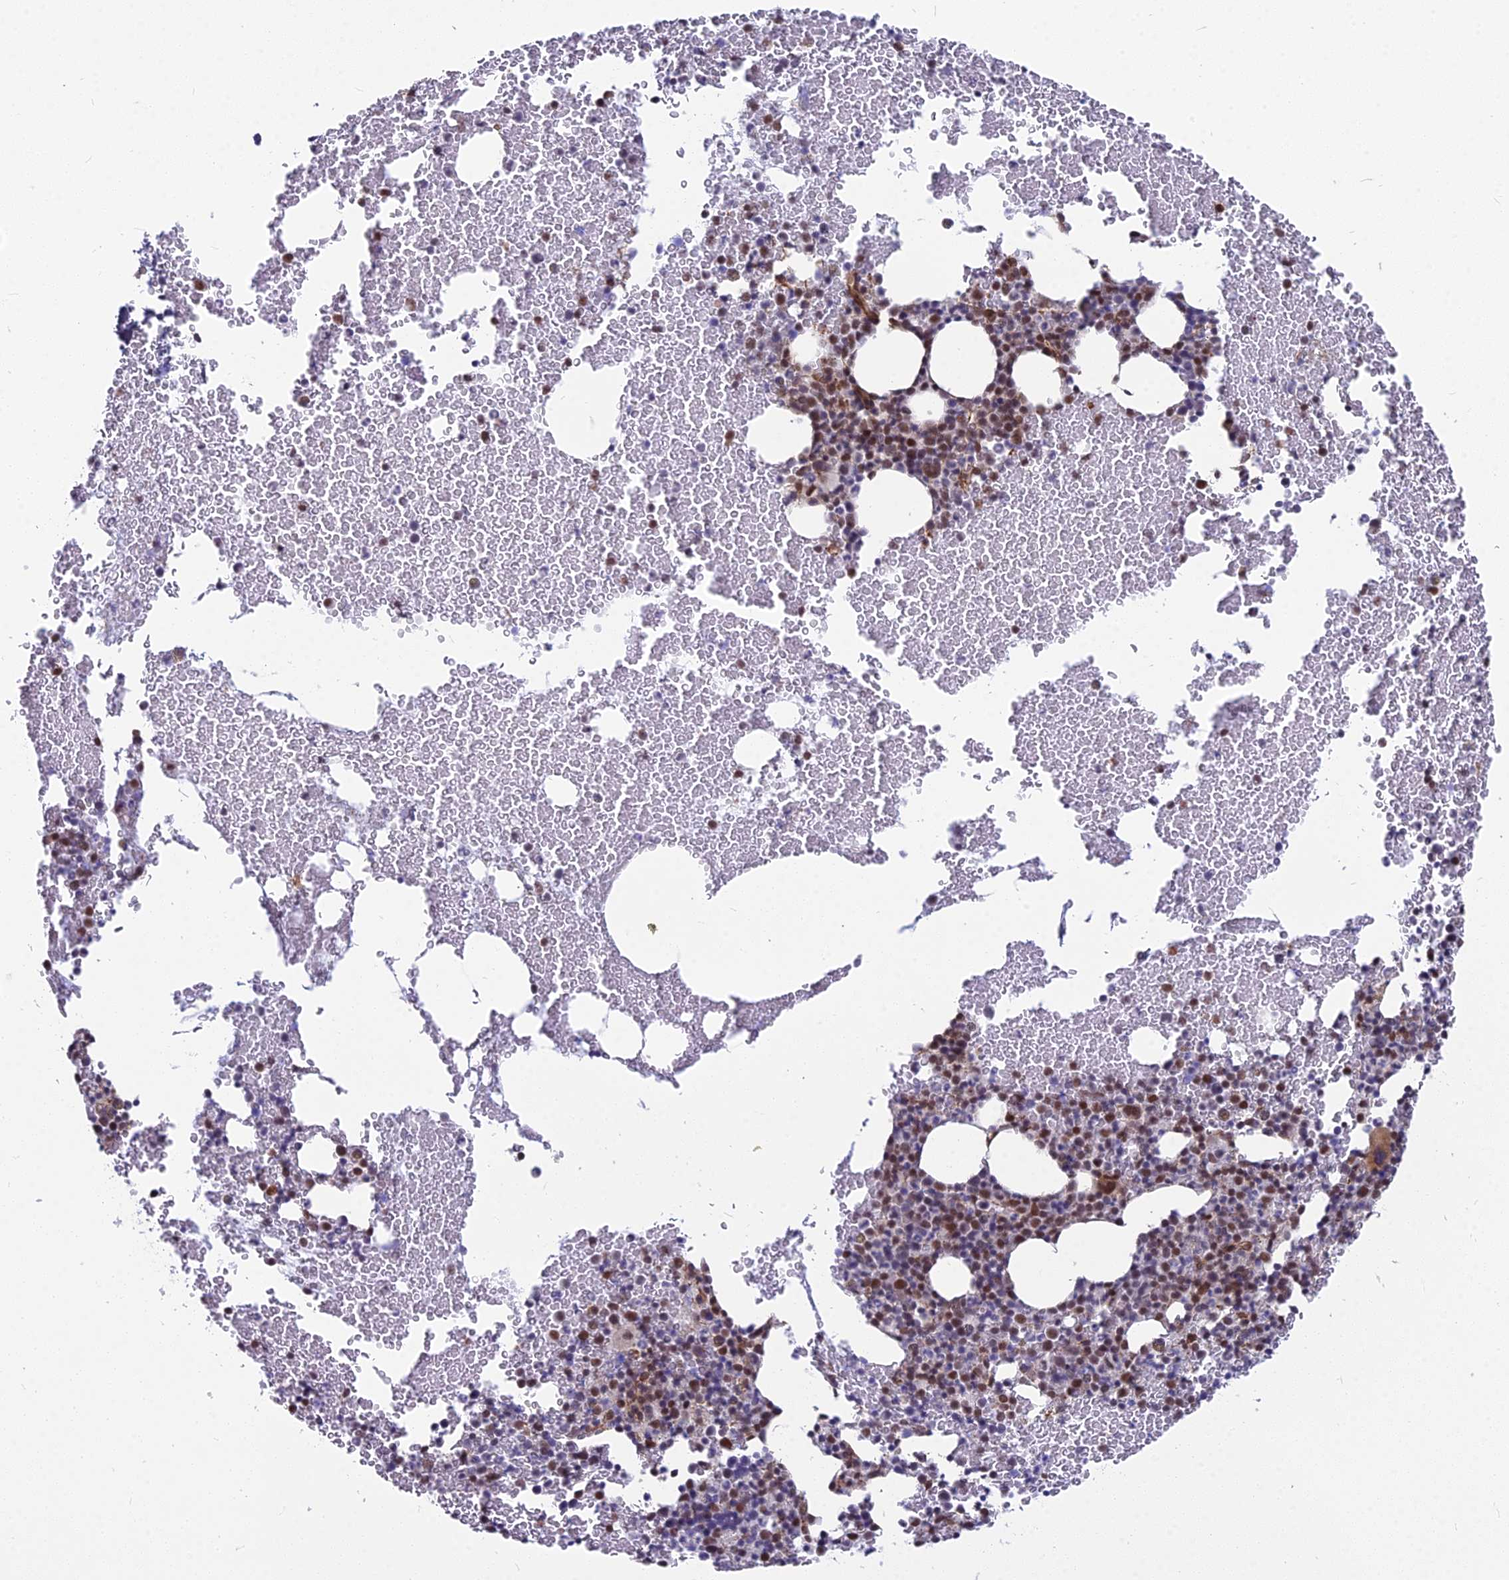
{"staining": {"intensity": "moderate", "quantity": "<25%", "location": "nuclear"}, "tissue": "bone marrow", "cell_type": "Hematopoietic cells", "image_type": "normal", "snomed": [{"axis": "morphology", "description": "Normal tissue, NOS"}, {"axis": "topography", "description": "Bone marrow"}], "caption": "Bone marrow stained with a brown dye shows moderate nuclear positive positivity in about <25% of hematopoietic cells.", "gene": "YJU2", "patient": {"sex": "male", "age": 57}}